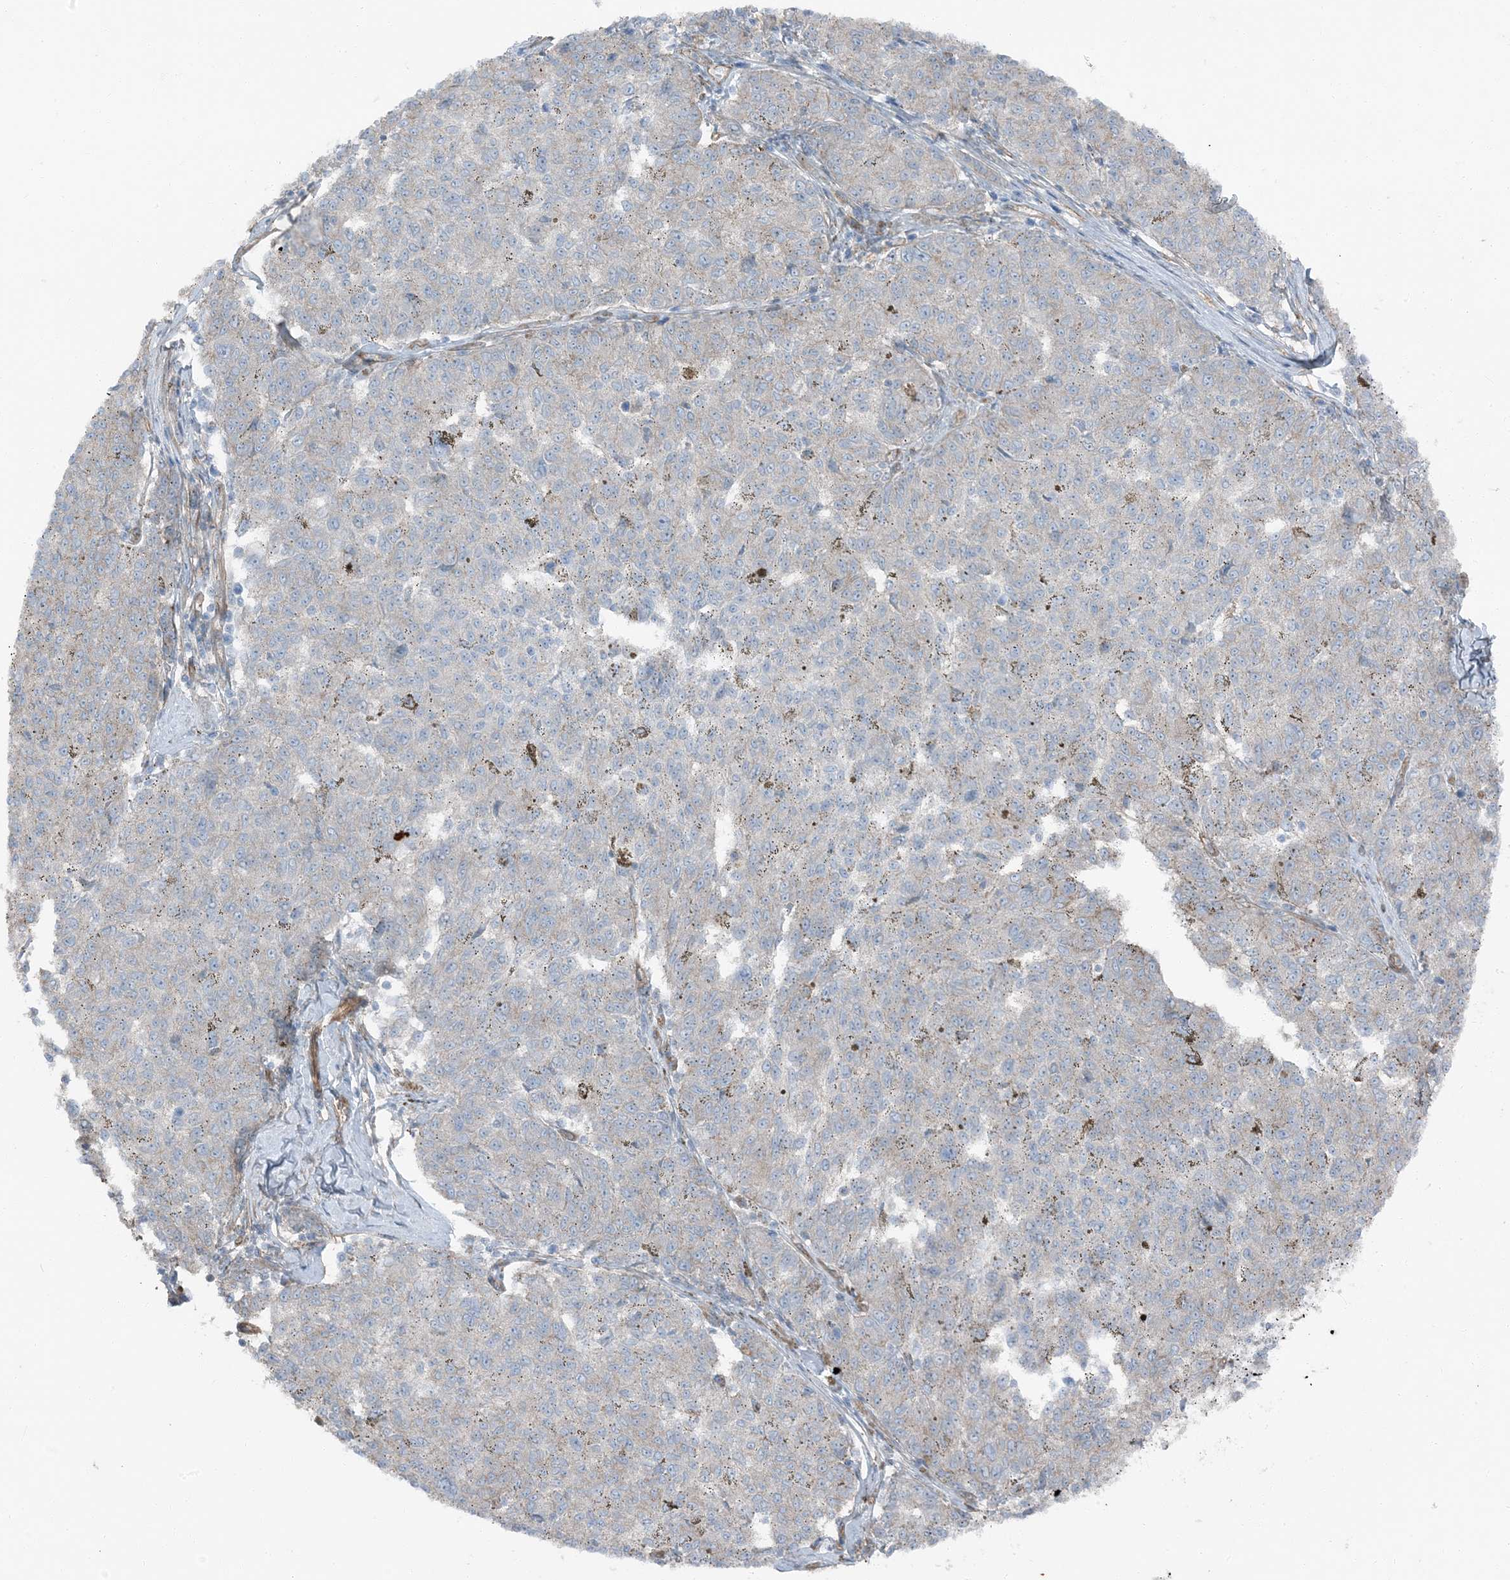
{"staining": {"intensity": "weak", "quantity": "25%-75%", "location": "cytoplasmic/membranous"}, "tissue": "melanoma", "cell_type": "Tumor cells", "image_type": "cancer", "snomed": [{"axis": "morphology", "description": "Malignant melanoma, NOS"}, {"axis": "topography", "description": "Skin"}], "caption": "Melanoma tissue displays weak cytoplasmic/membranous positivity in about 25%-75% of tumor cells (Brightfield microscopy of DAB IHC at high magnification).", "gene": "ZFP90", "patient": {"sex": "female", "age": 72}}